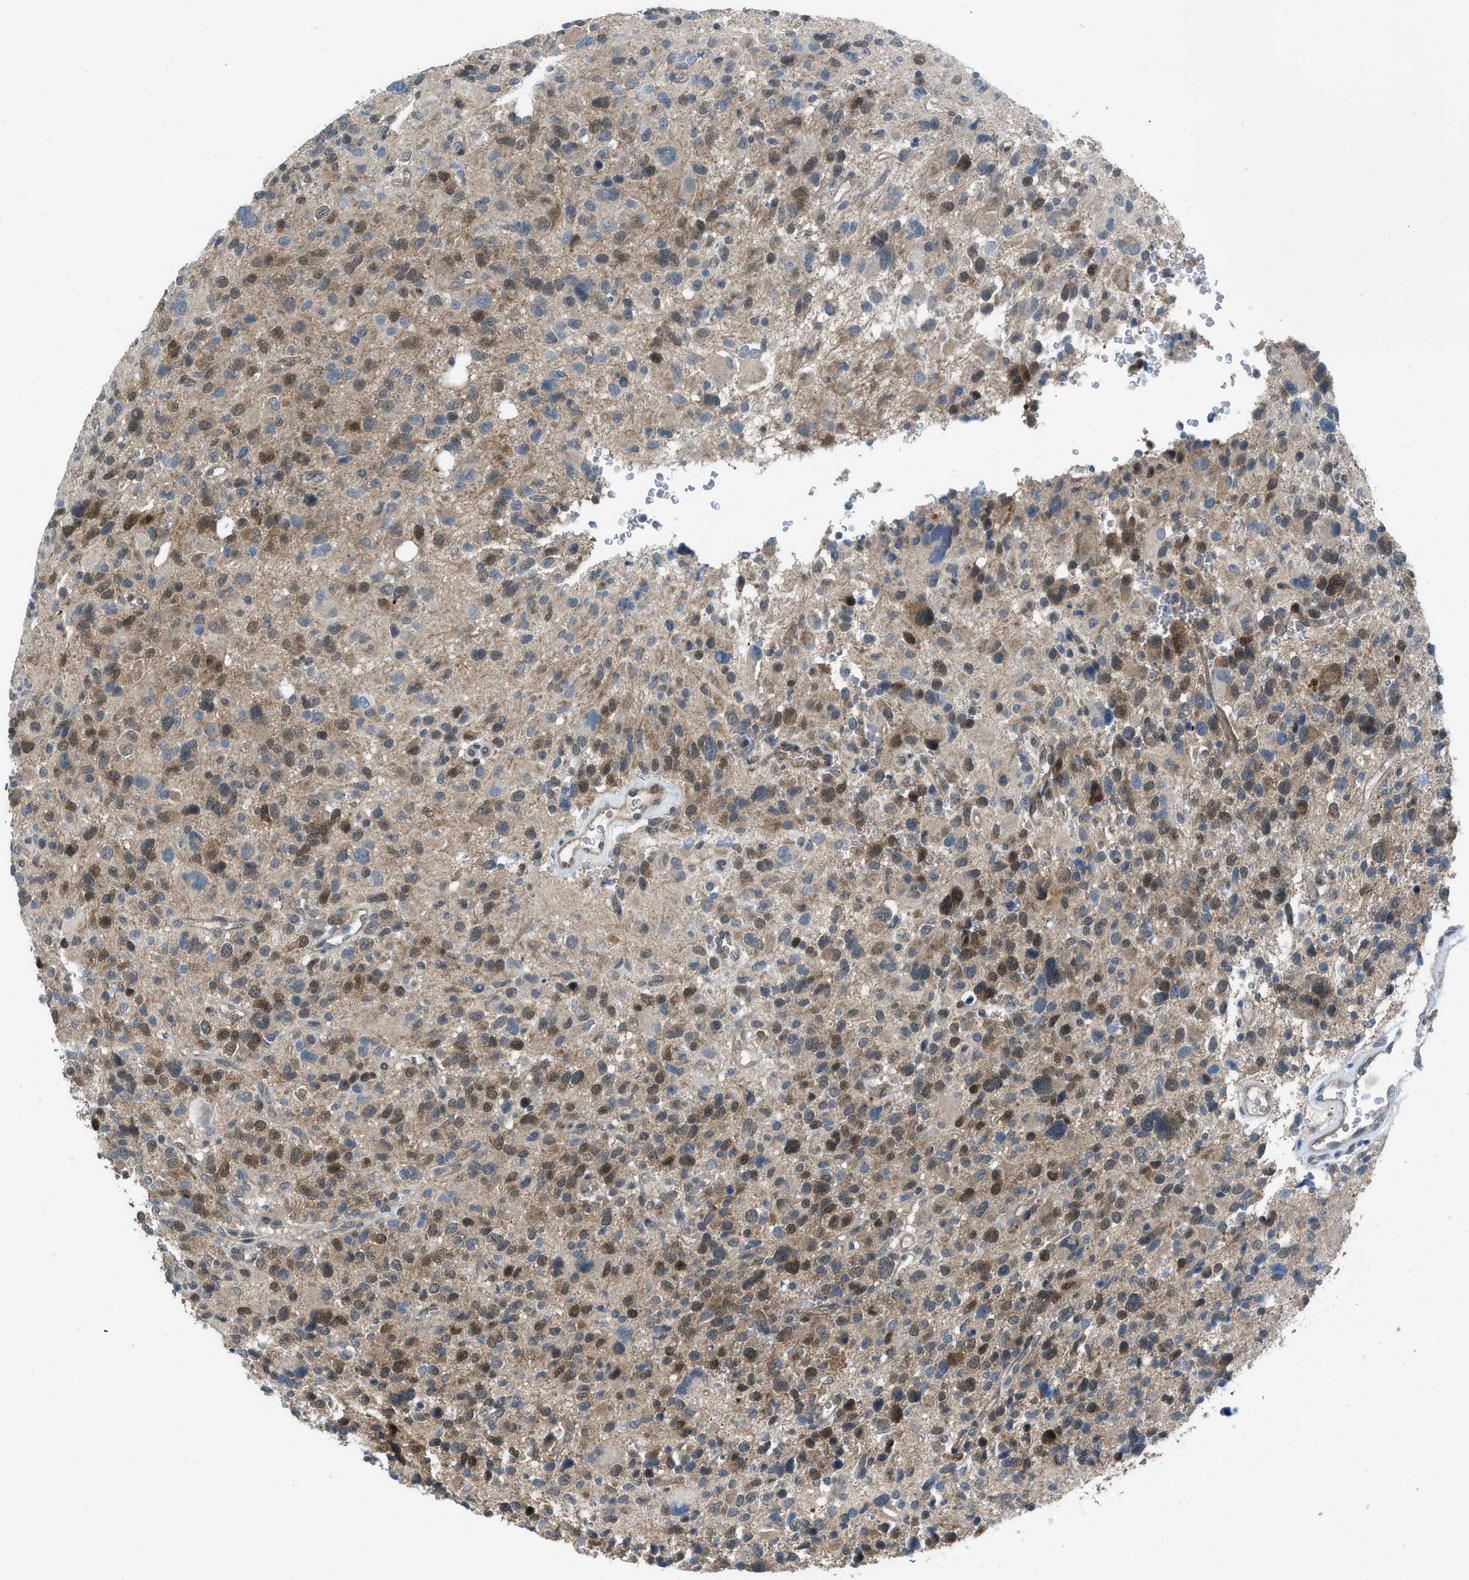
{"staining": {"intensity": "moderate", "quantity": "25%-75%", "location": "cytoplasmic/membranous,nuclear"}, "tissue": "glioma", "cell_type": "Tumor cells", "image_type": "cancer", "snomed": [{"axis": "morphology", "description": "Glioma, malignant, High grade"}, {"axis": "topography", "description": "Brain"}], "caption": "Protein staining of malignant glioma (high-grade) tissue demonstrates moderate cytoplasmic/membranous and nuclear staining in approximately 25%-75% of tumor cells. Immunohistochemistry (ihc) stains the protein of interest in brown and the nuclei are stained blue.", "gene": "PRKN", "patient": {"sex": "male", "age": 48}}